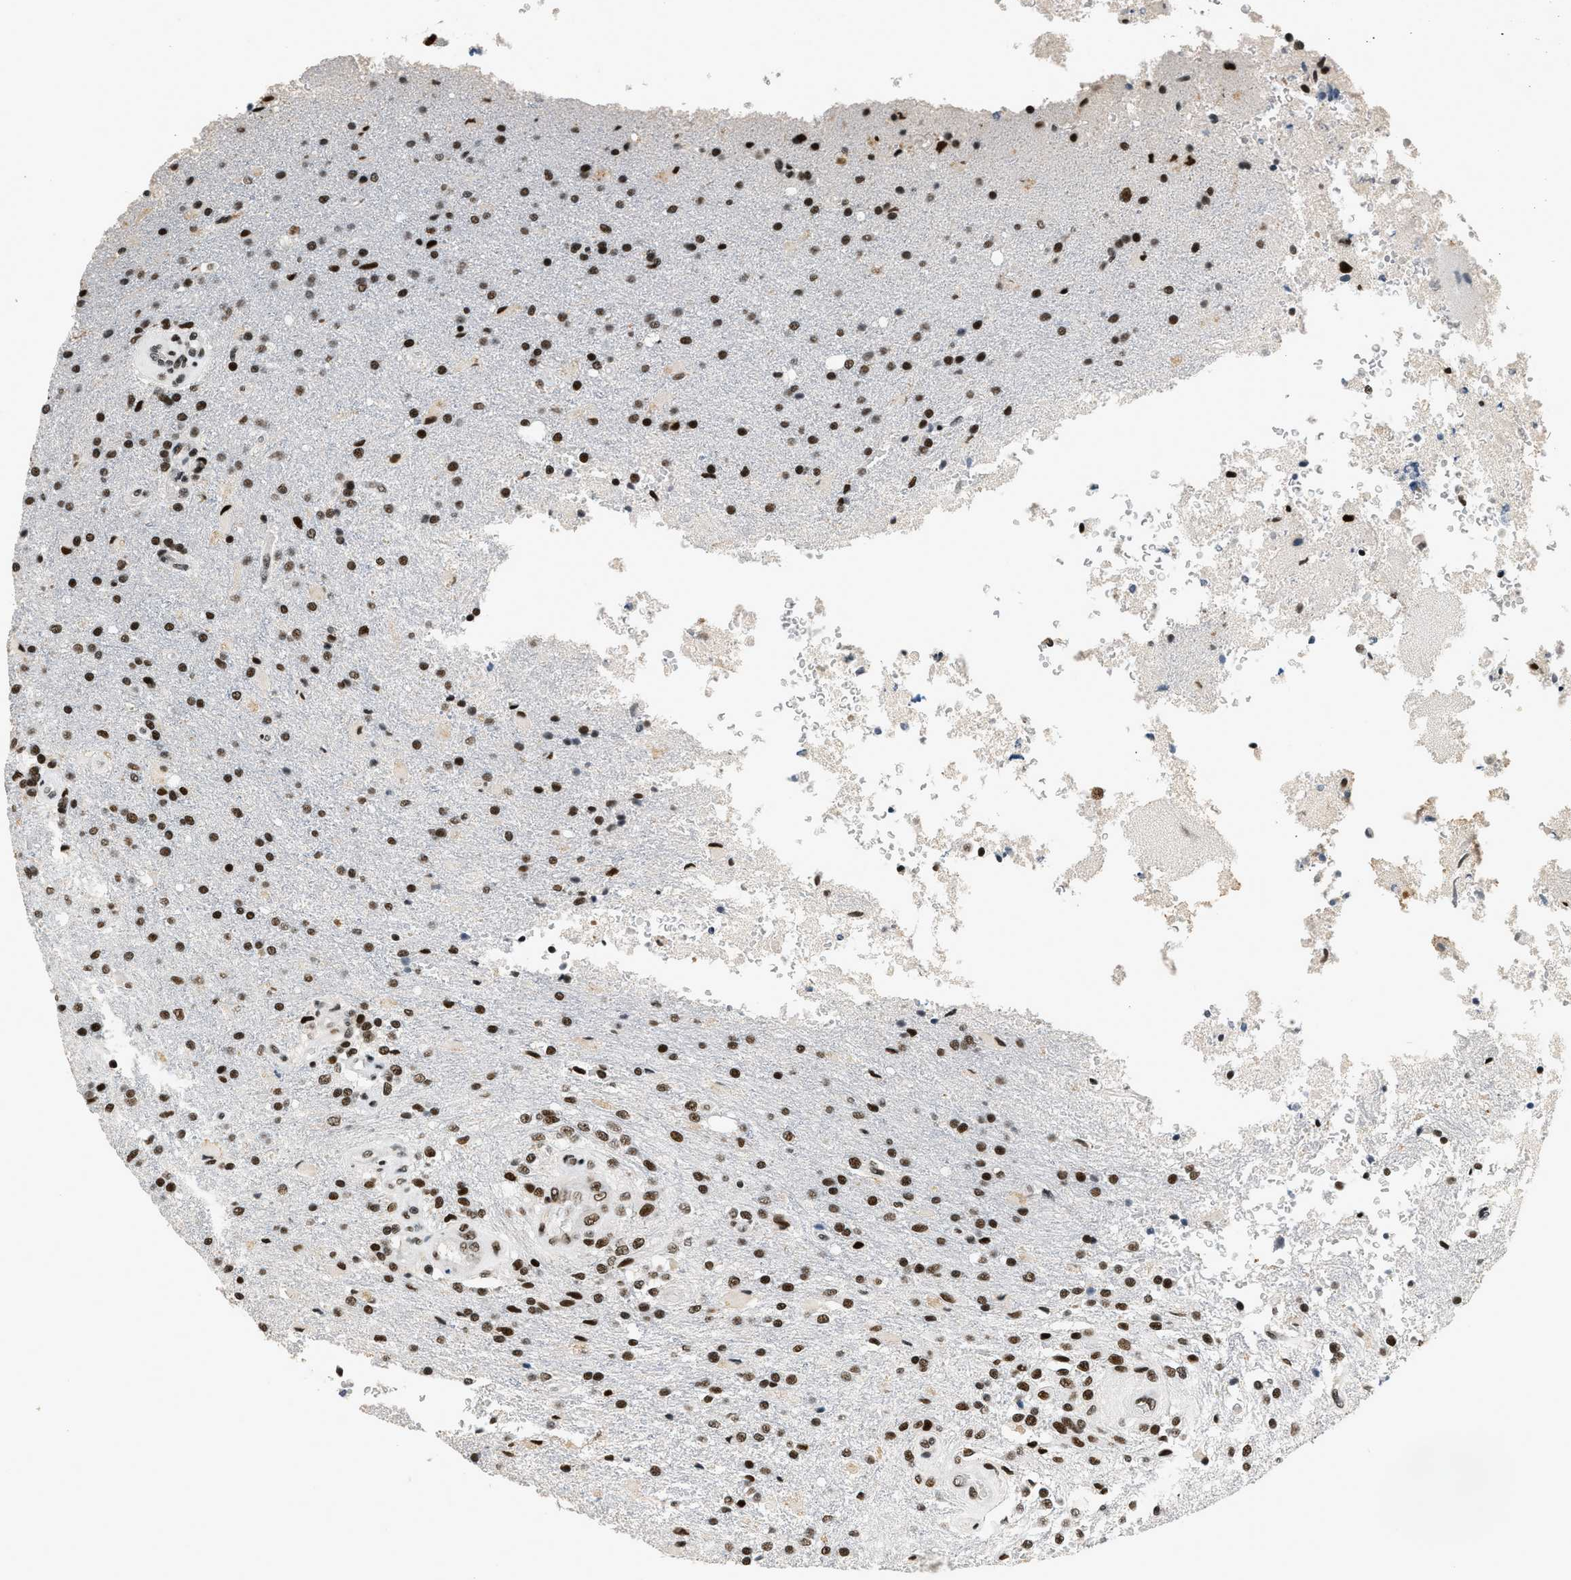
{"staining": {"intensity": "strong", "quantity": ">75%", "location": "nuclear"}, "tissue": "glioma", "cell_type": "Tumor cells", "image_type": "cancer", "snomed": [{"axis": "morphology", "description": "Normal tissue, NOS"}, {"axis": "morphology", "description": "Glioma, malignant, High grade"}, {"axis": "topography", "description": "Cerebral cortex"}], "caption": "IHC image of human malignant glioma (high-grade) stained for a protein (brown), which reveals high levels of strong nuclear staining in about >75% of tumor cells.", "gene": "SMARCB1", "patient": {"sex": "male", "age": 77}}